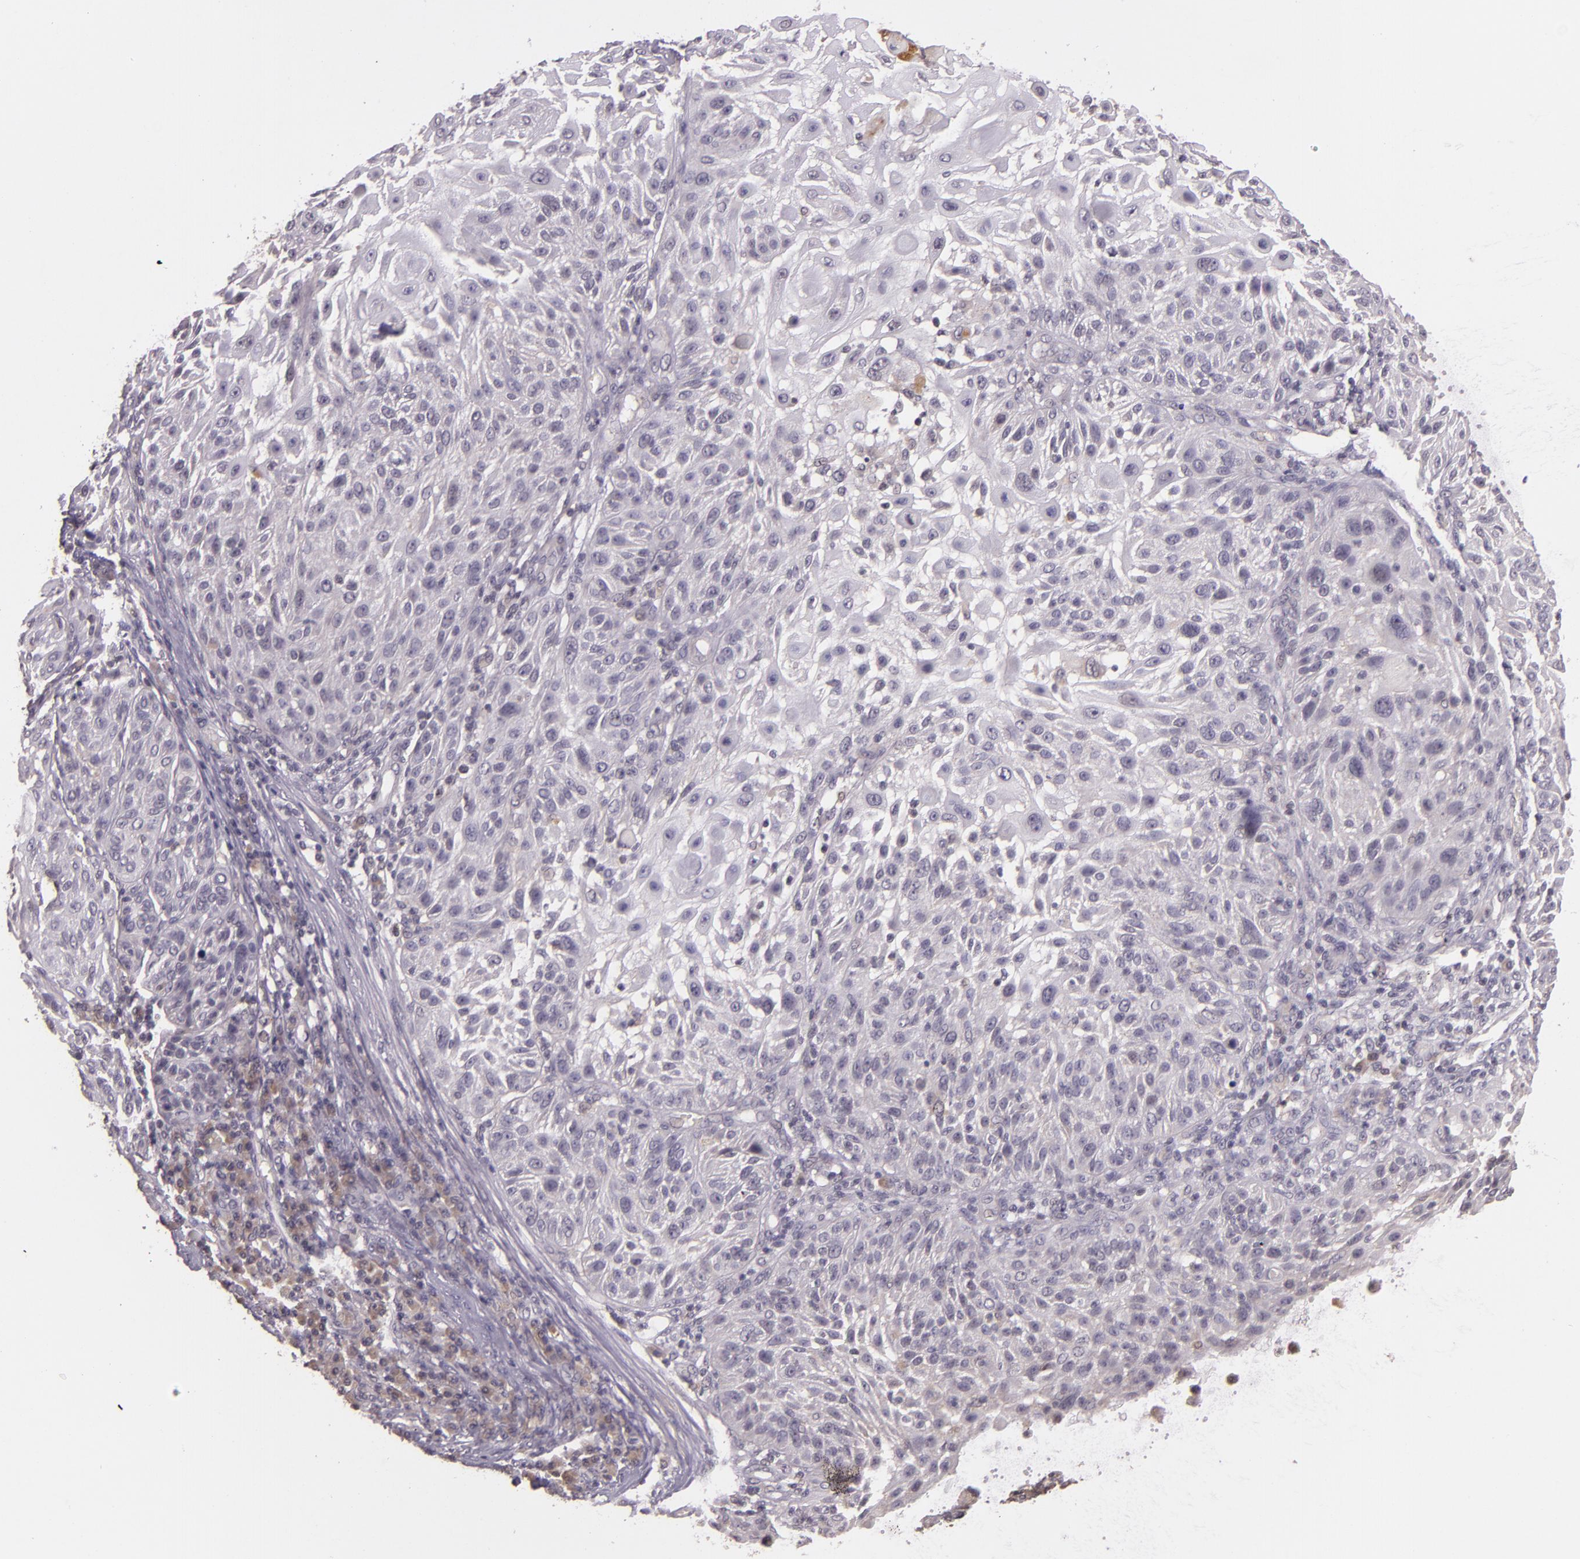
{"staining": {"intensity": "negative", "quantity": "none", "location": "none"}, "tissue": "skin cancer", "cell_type": "Tumor cells", "image_type": "cancer", "snomed": [{"axis": "morphology", "description": "Squamous cell carcinoma, NOS"}, {"axis": "topography", "description": "Skin"}], "caption": "An image of squamous cell carcinoma (skin) stained for a protein shows no brown staining in tumor cells. Brightfield microscopy of IHC stained with DAB (3,3'-diaminobenzidine) (brown) and hematoxylin (blue), captured at high magnification.", "gene": "ARMH4", "patient": {"sex": "female", "age": 89}}